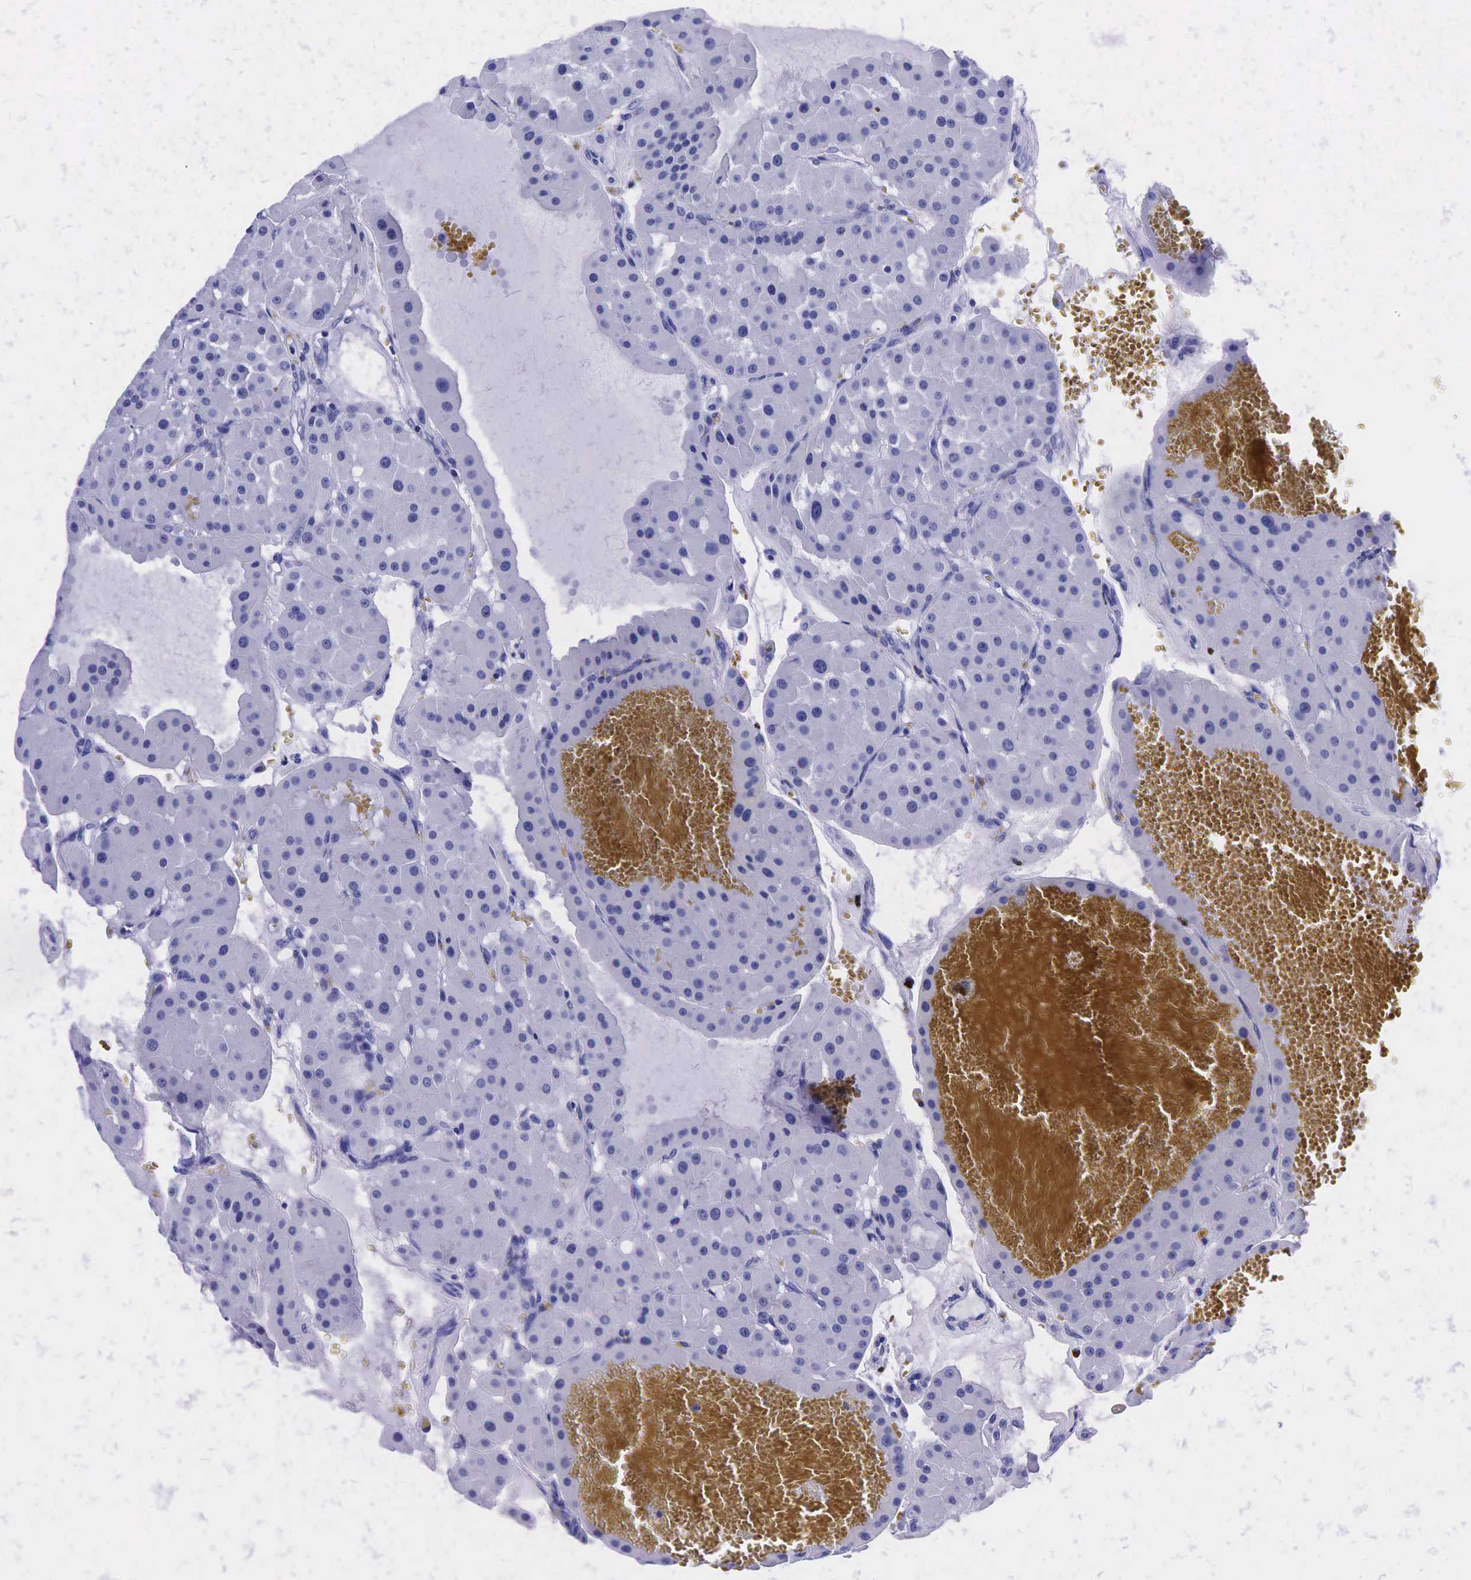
{"staining": {"intensity": "negative", "quantity": "none", "location": "none"}, "tissue": "renal cancer", "cell_type": "Tumor cells", "image_type": "cancer", "snomed": [{"axis": "morphology", "description": "Adenocarcinoma, uncertain malignant potential"}, {"axis": "topography", "description": "Kidney"}], "caption": "The IHC histopathology image has no significant expression in tumor cells of renal cancer tissue.", "gene": "KLK3", "patient": {"sex": "male", "age": 63}}